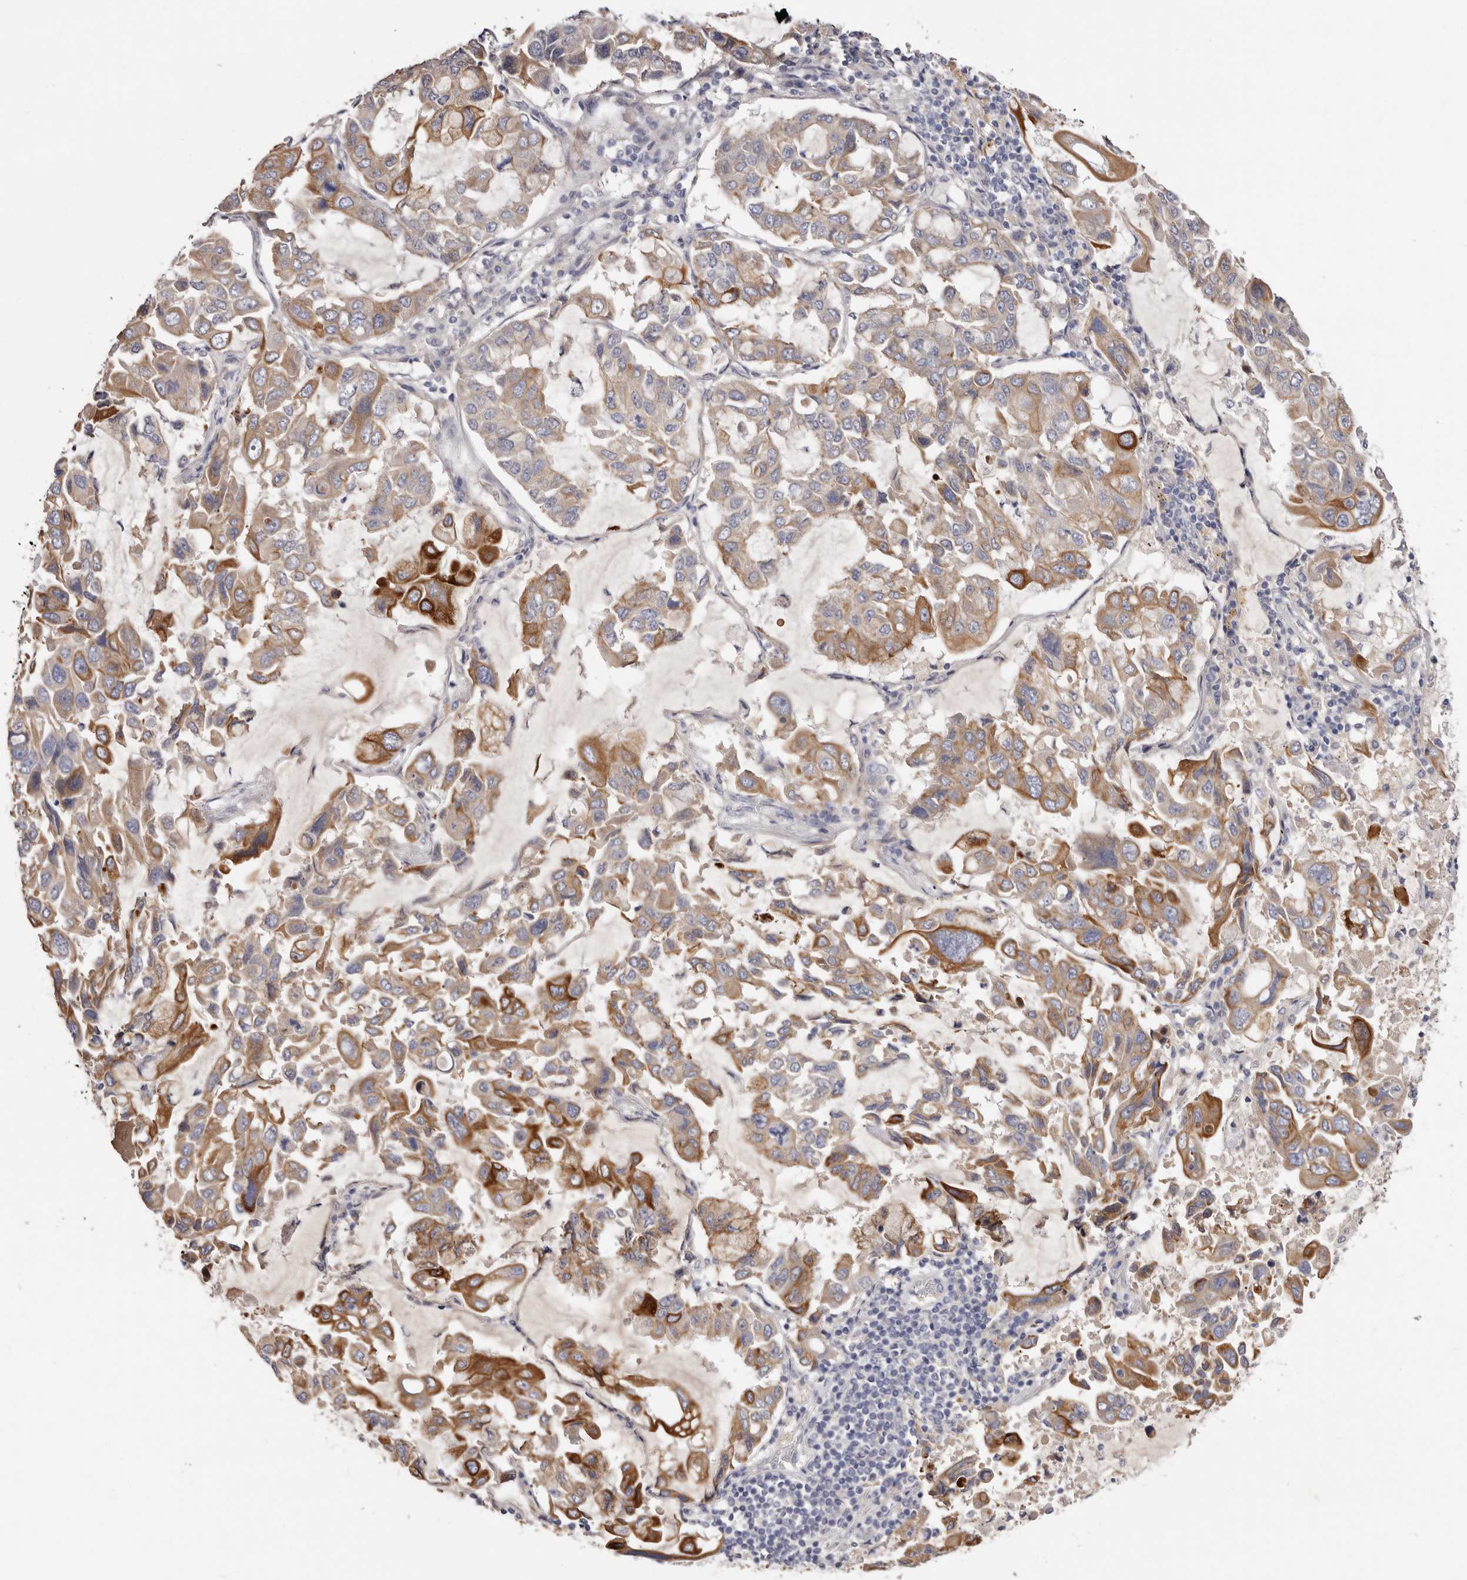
{"staining": {"intensity": "moderate", "quantity": "25%-75%", "location": "cytoplasmic/membranous"}, "tissue": "lung cancer", "cell_type": "Tumor cells", "image_type": "cancer", "snomed": [{"axis": "morphology", "description": "Adenocarcinoma, NOS"}, {"axis": "topography", "description": "Lung"}], "caption": "Lung cancer stained with immunohistochemistry shows moderate cytoplasmic/membranous staining in approximately 25%-75% of tumor cells.", "gene": "STK16", "patient": {"sex": "male", "age": 64}}